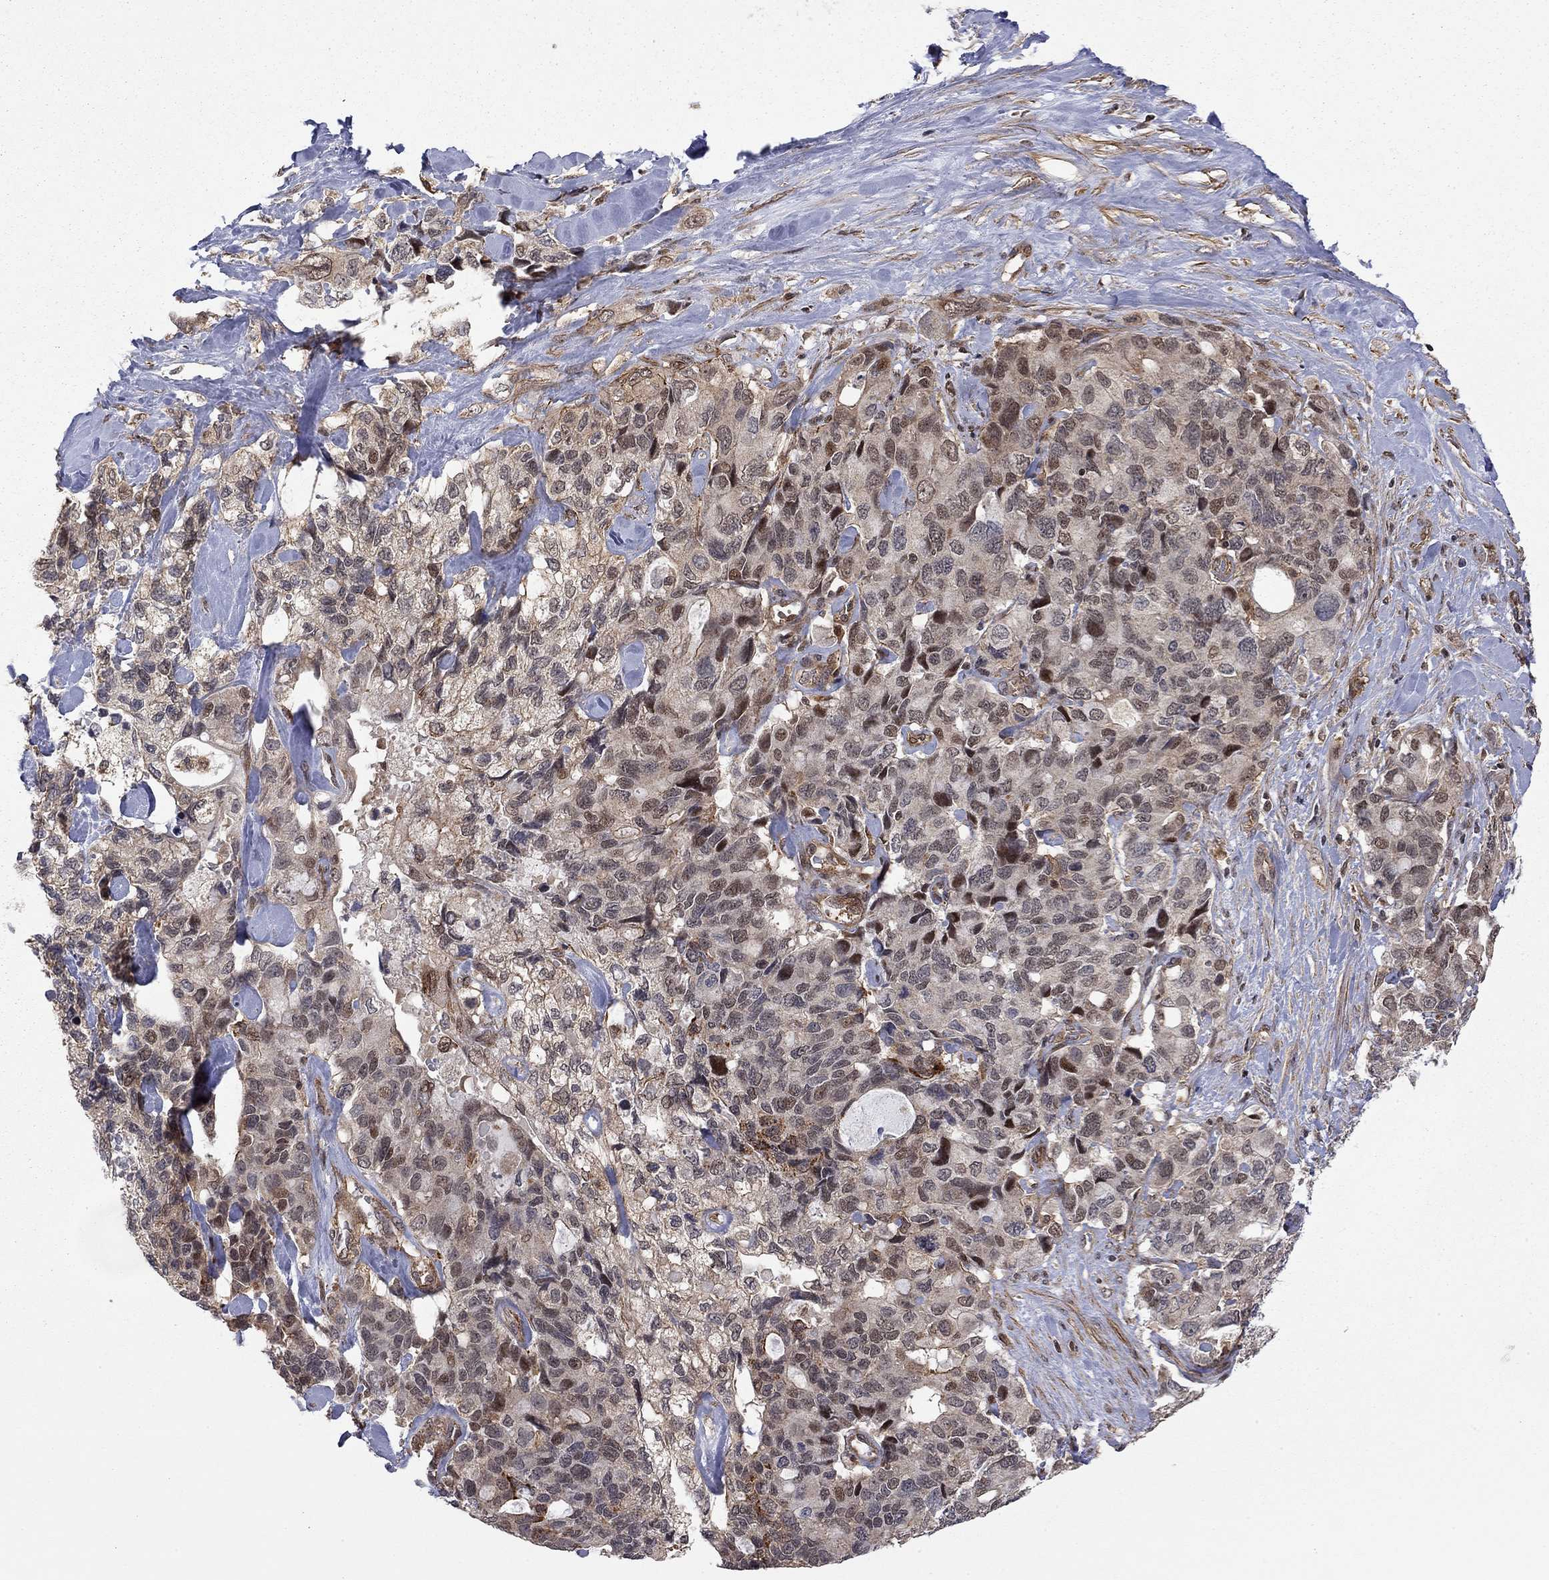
{"staining": {"intensity": "moderate", "quantity": "<25%", "location": "cytoplasmic/membranous,nuclear"}, "tissue": "pancreatic cancer", "cell_type": "Tumor cells", "image_type": "cancer", "snomed": [{"axis": "morphology", "description": "Adenocarcinoma, NOS"}, {"axis": "topography", "description": "Pancreas"}], "caption": "Human pancreatic cancer stained with a brown dye displays moderate cytoplasmic/membranous and nuclear positive positivity in about <25% of tumor cells.", "gene": "TDP1", "patient": {"sex": "female", "age": 56}}